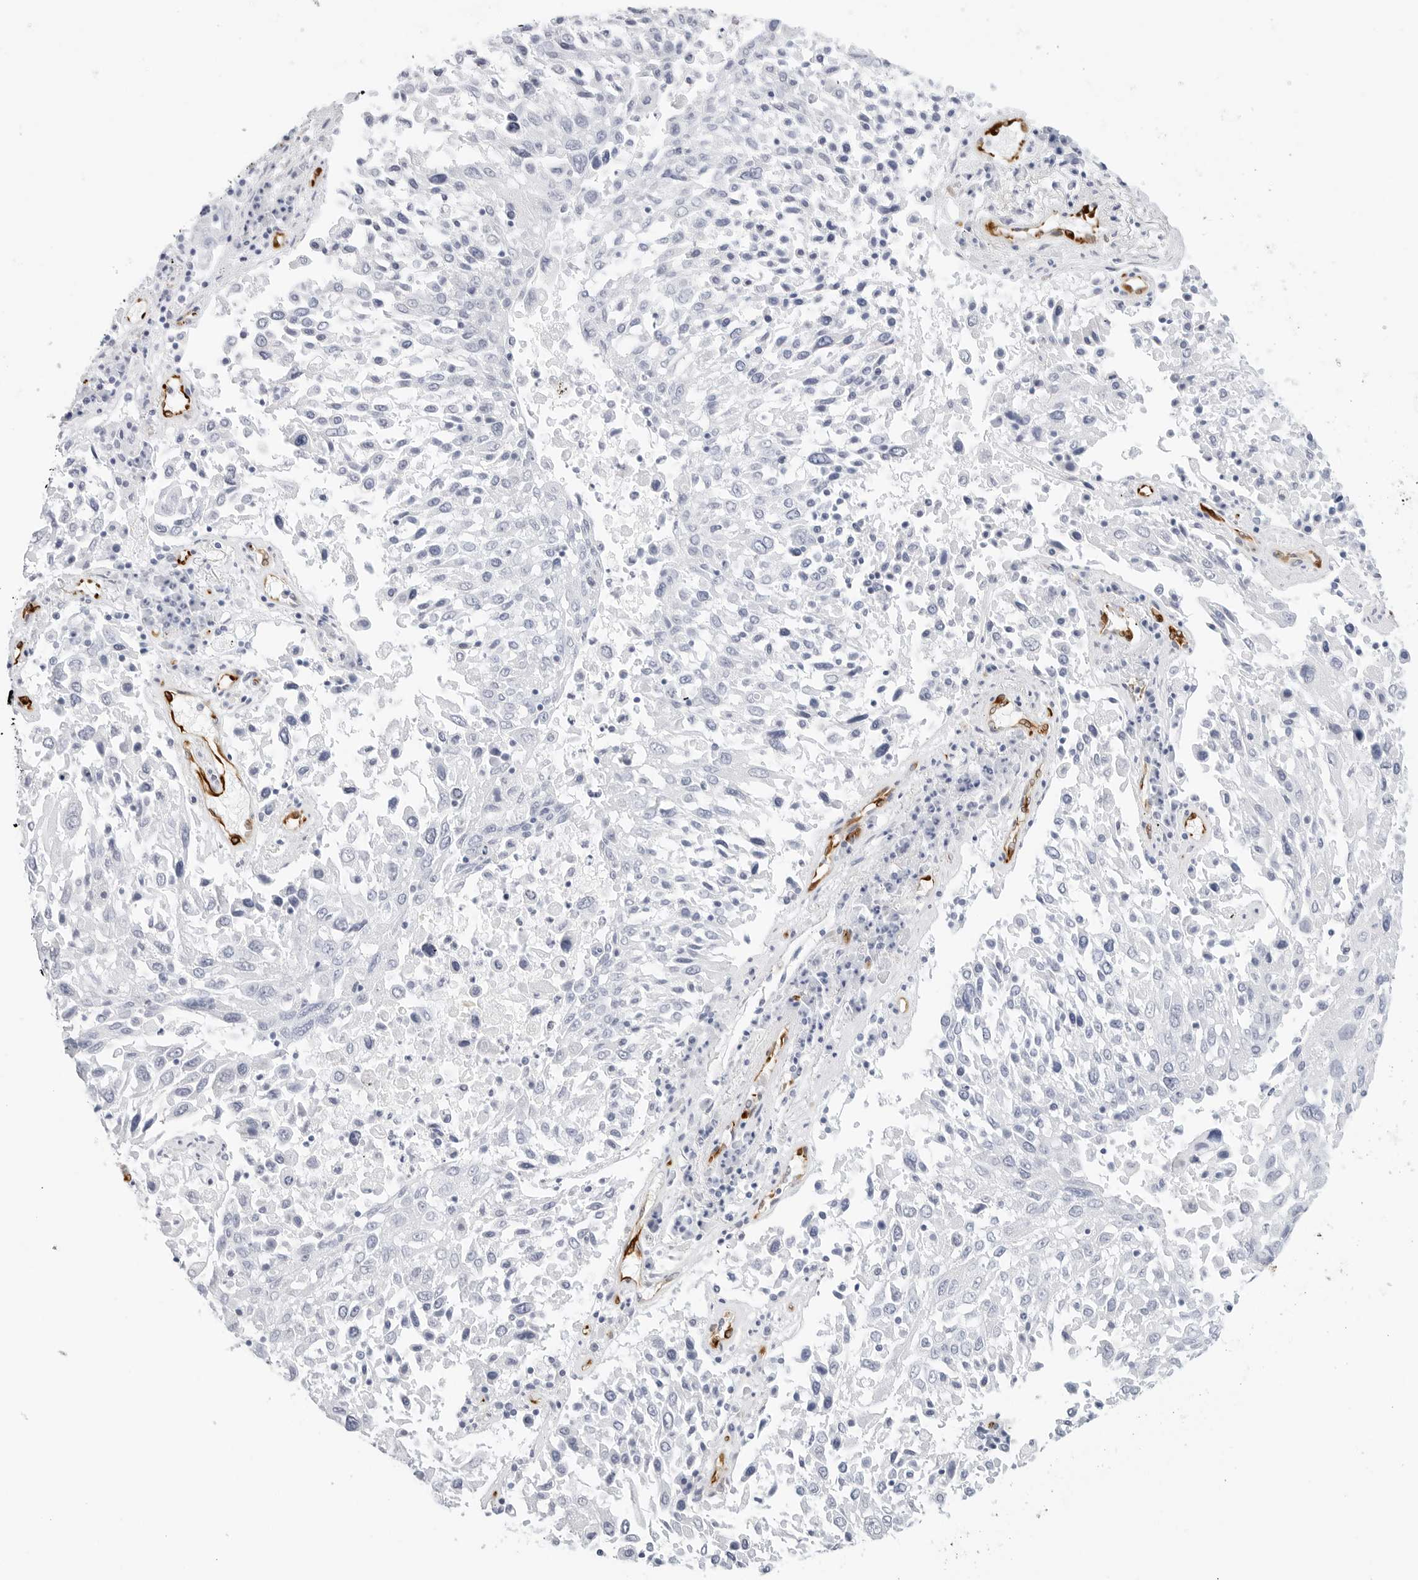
{"staining": {"intensity": "negative", "quantity": "none", "location": "none"}, "tissue": "lung cancer", "cell_type": "Tumor cells", "image_type": "cancer", "snomed": [{"axis": "morphology", "description": "Squamous cell carcinoma, NOS"}, {"axis": "topography", "description": "Lung"}], "caption": "Squamous cell carcinoma (lung) stained for a protein using immunohistochemistry (IHC) shows no positivity tumor cells.", "gene": "NES", "patient": {"sex": "male", "age": 65}}